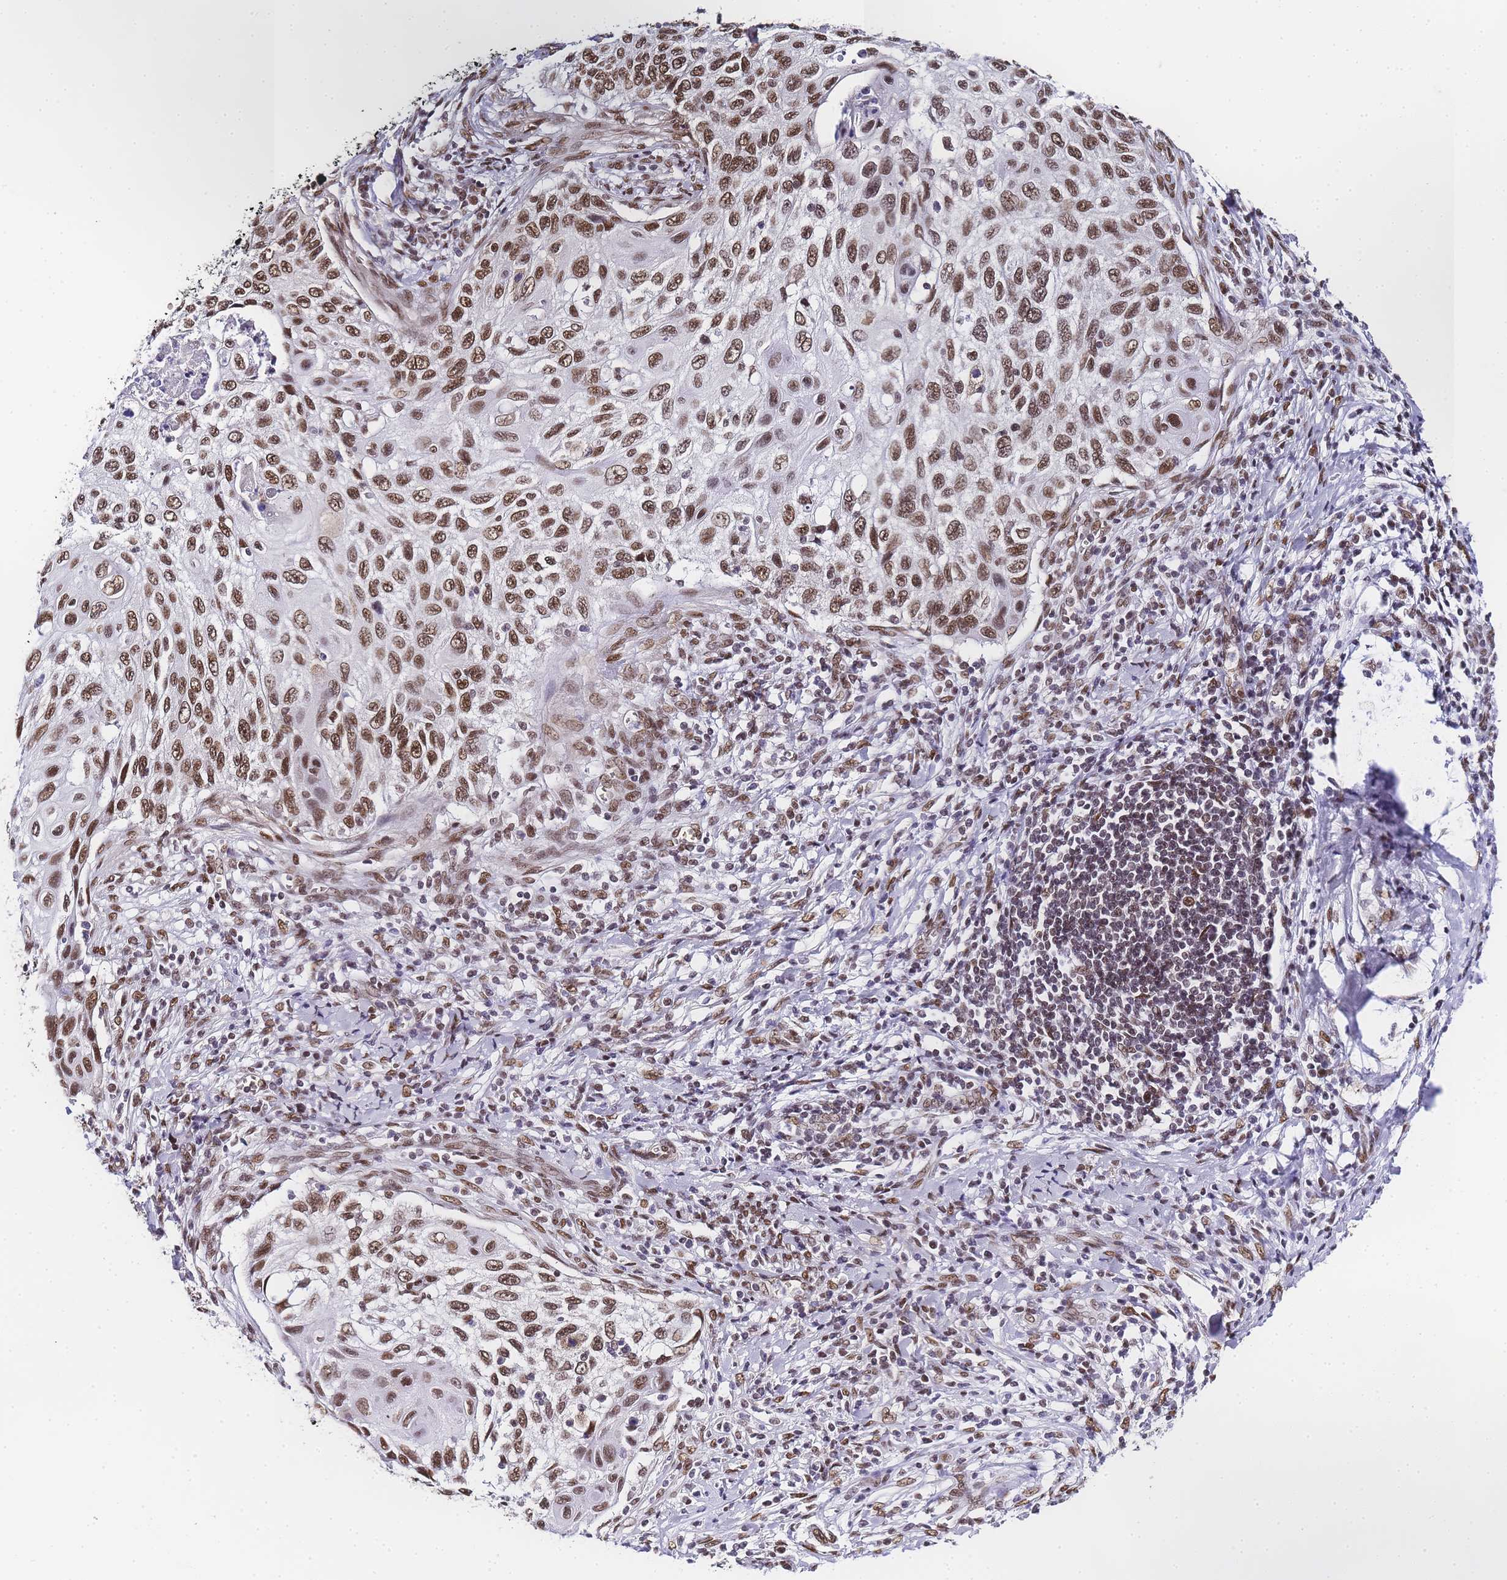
{"staining": {"intensity": "moderate", "quantity": ">75%", "location": "nuclear"}, "tissue": "cervical cancer", "cell_type": "Tumor cells", "image_type": "cancer", "snomed": [{"axis": "morphology", "description": "Squamous cell carcinoma, NOS"}, {"axis": "topography", "description": "Cervix"}], "caption": "Protein expression analysis of human cervical cancer (squamous cell carcinoma) reveals moderate nuclear staining in approximately >75% of tumor cells. (IHC, brightfield microscopy, high magnification).", "gene": "POLR1A", "patient": {"sex": "female", "age": 70}}